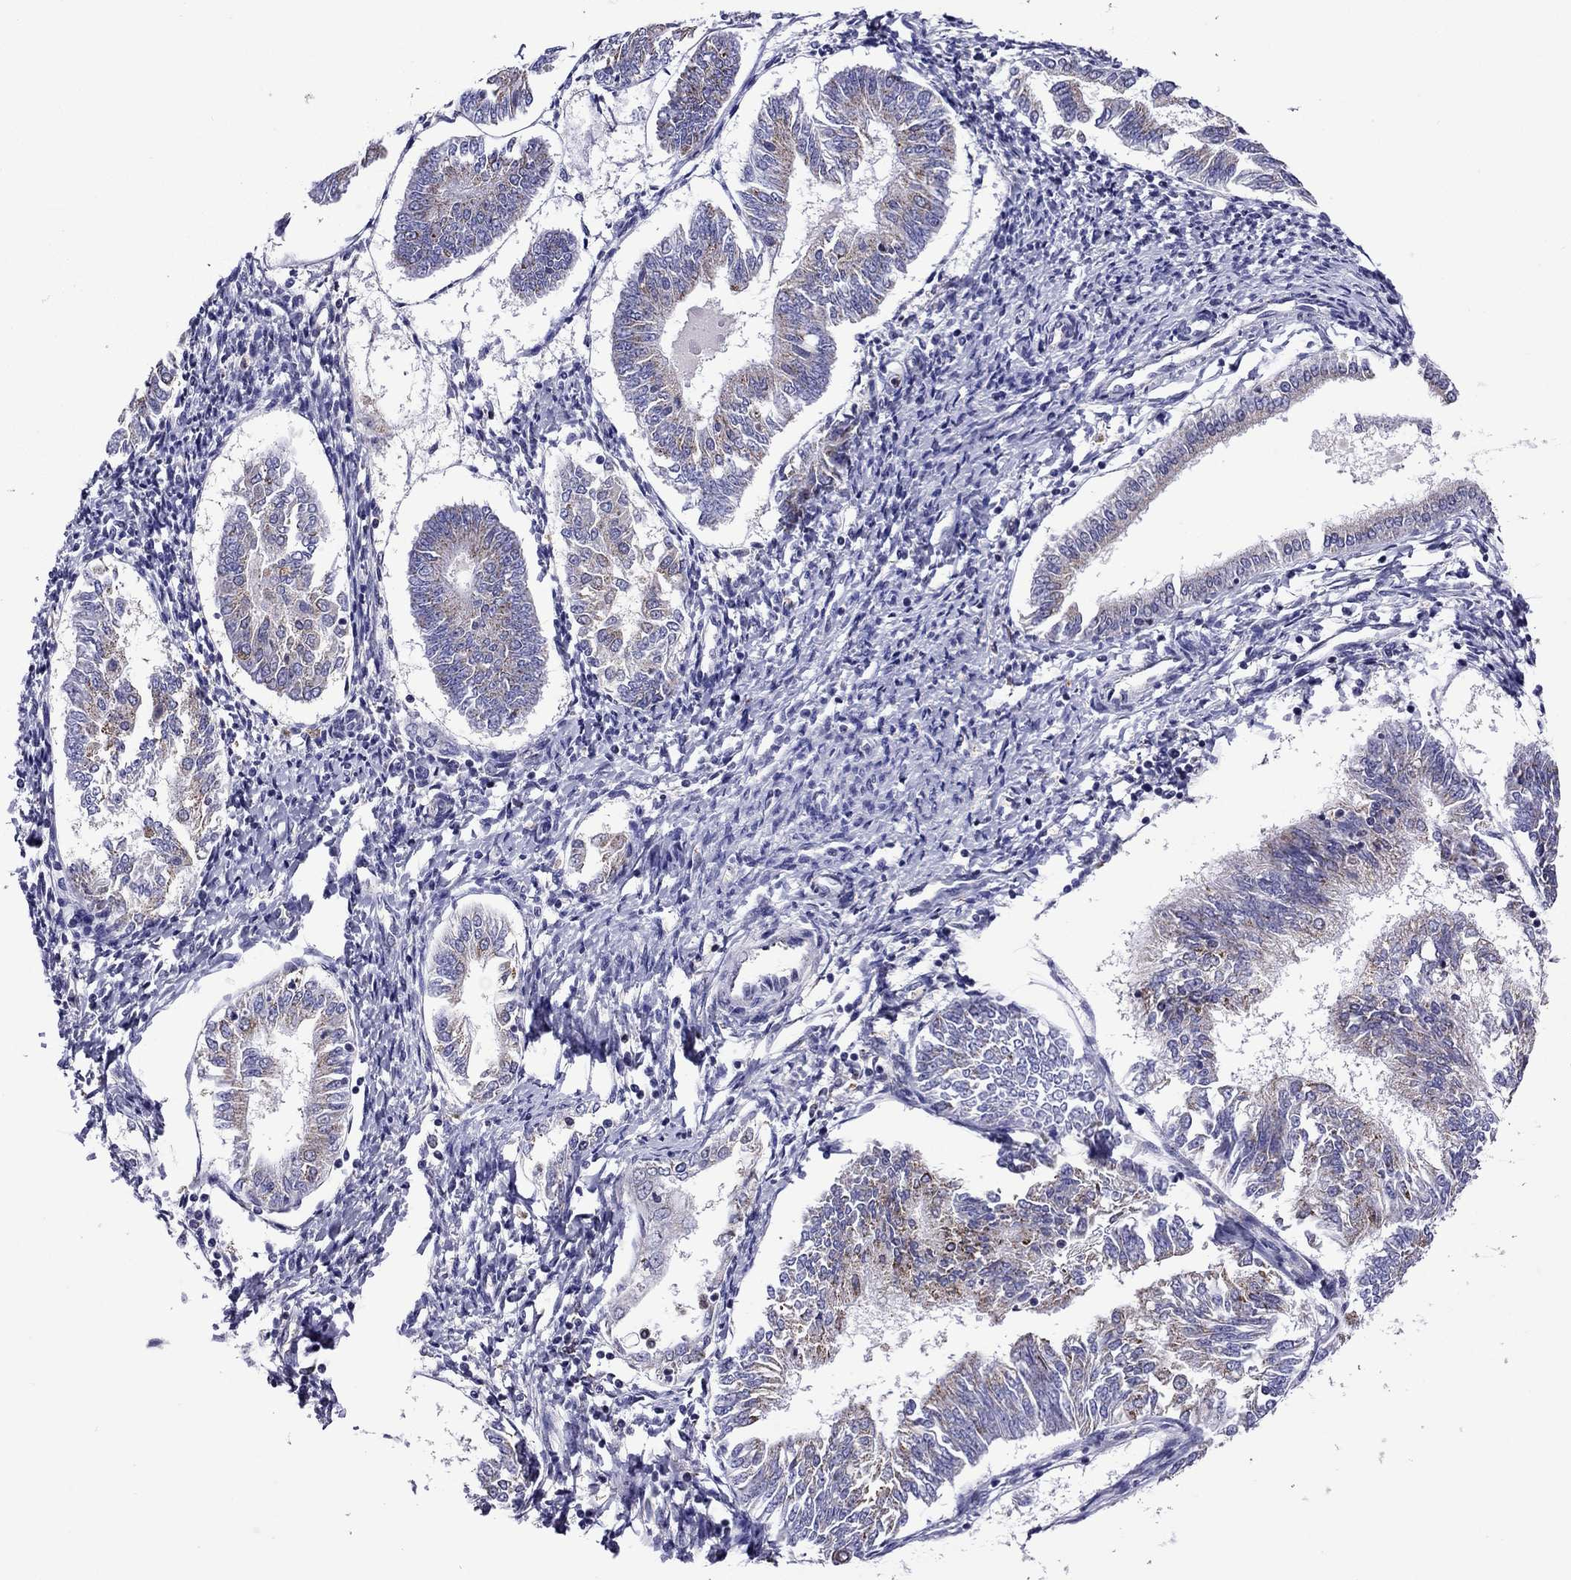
{"staining": {"intensity": "weak", "quantity": "<25%", "location": "cytoplasmic/membranous"}, "tissue": "endometrial cancer", "cell_type": "Tumor cells", "image_type": "cancer", "snomed": [{"axis": "morphology", "description": "Adenocarcinoma, NOS"}, {"axis": "topography", "description": "Endometrium"}], "caption": "IHC micrograph of neoplastic tissue: human adenocarcinoma (endometrial) stained with DAB demonstrates no significant protein staining in tumor cells.", "gene": "SCG2", "patient": {"sex": "female", "age": 58}}